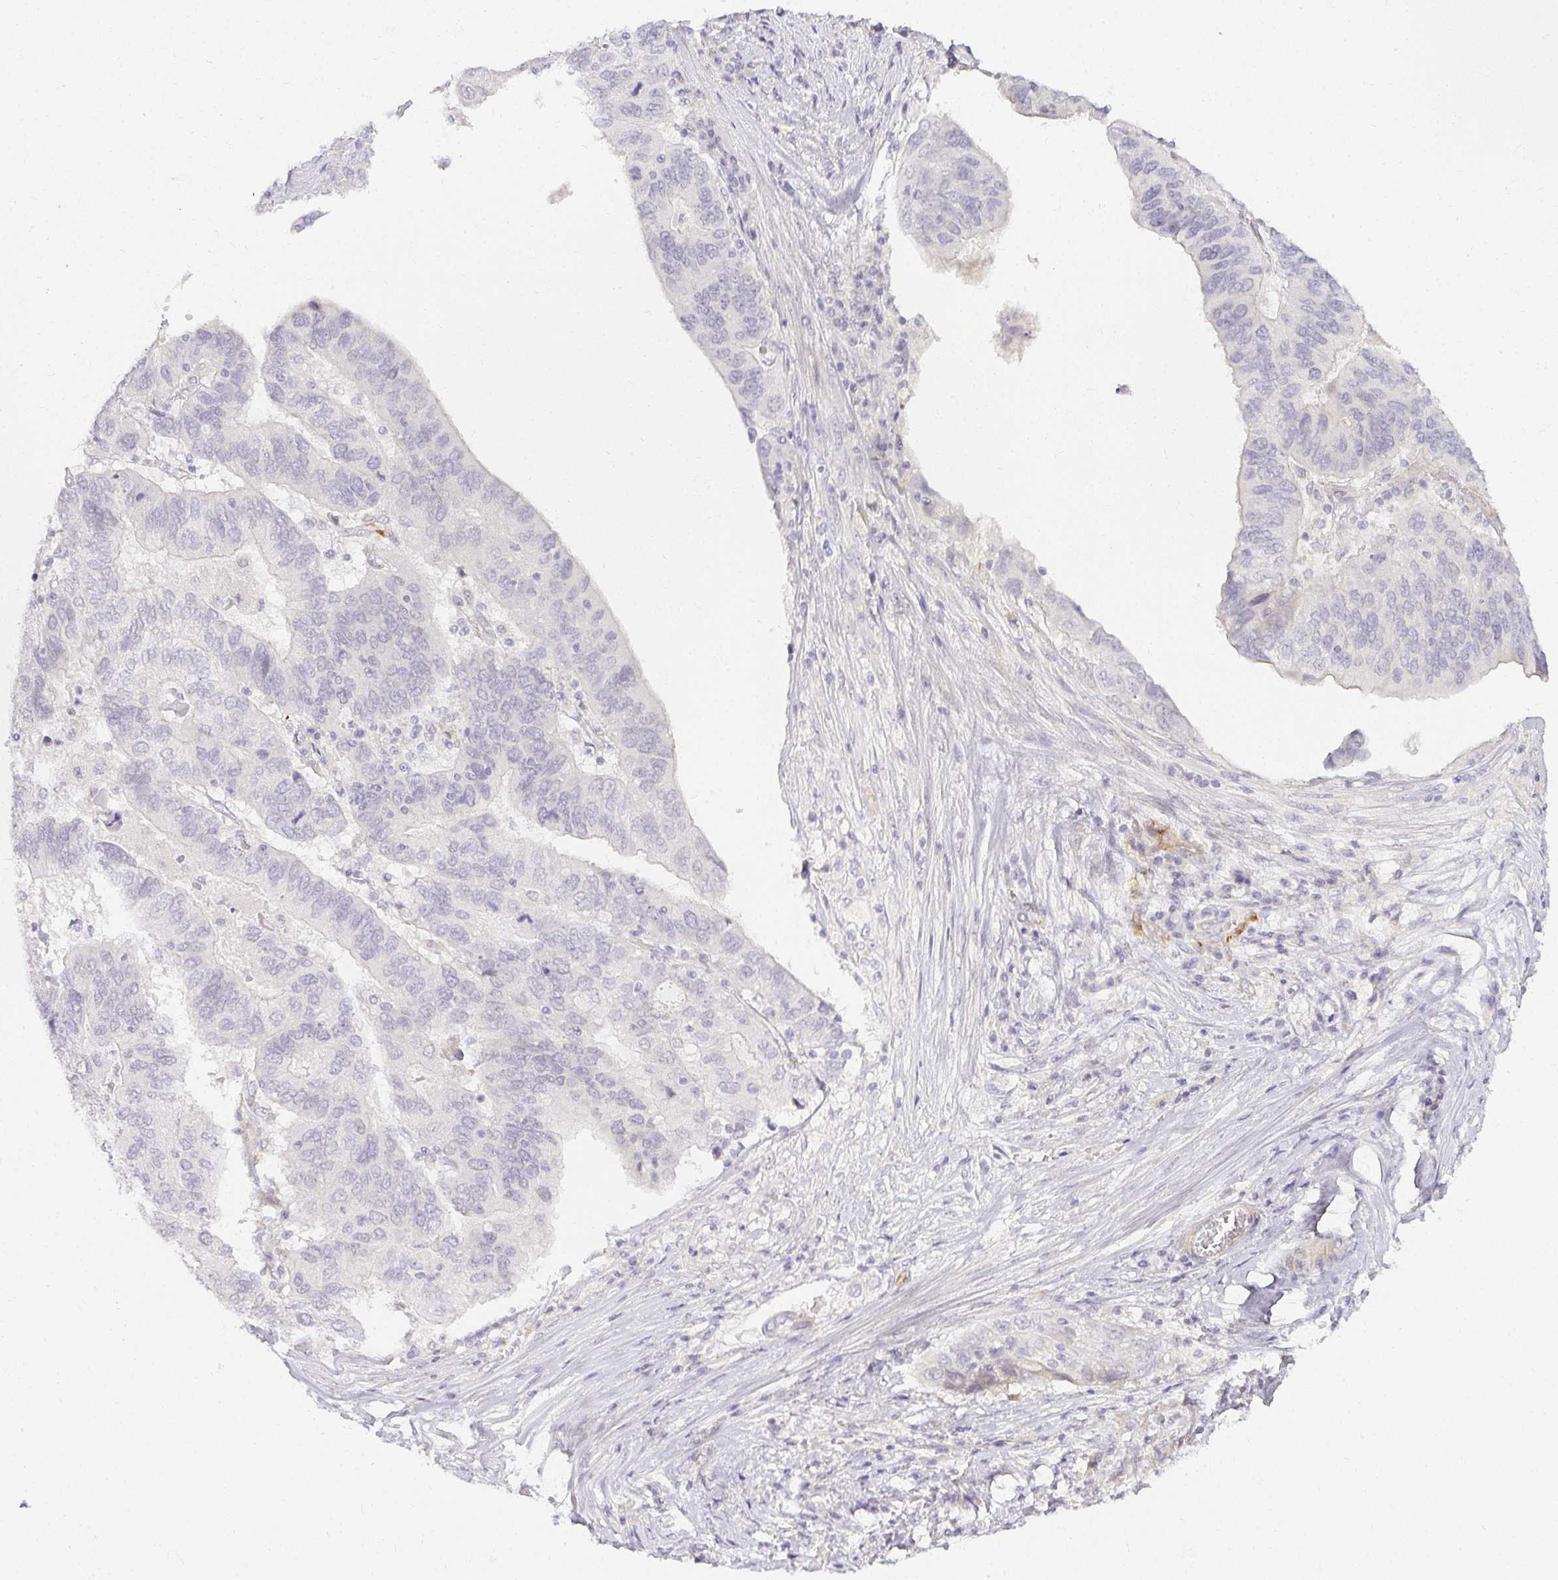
{"staining": {"intensity": "negative", "quantity": "none", "location": "none"}, "tissue": "ovarian cancer", "cell_type": "Tumor cells", "image_type": "cancer", "snomed": [{"axis": "morphology", "description": "Cystadenocarcinoma, serous, NOS"}, {"axis": "topography", "description": "Ovary"}], "caption": "An image of serous cystadenocarcinoma (ovarian) stained for a protein reveals no brown staining in tumor cells.", "gene": "ACAN", "patient": {"sex": "female", "age": 79}}